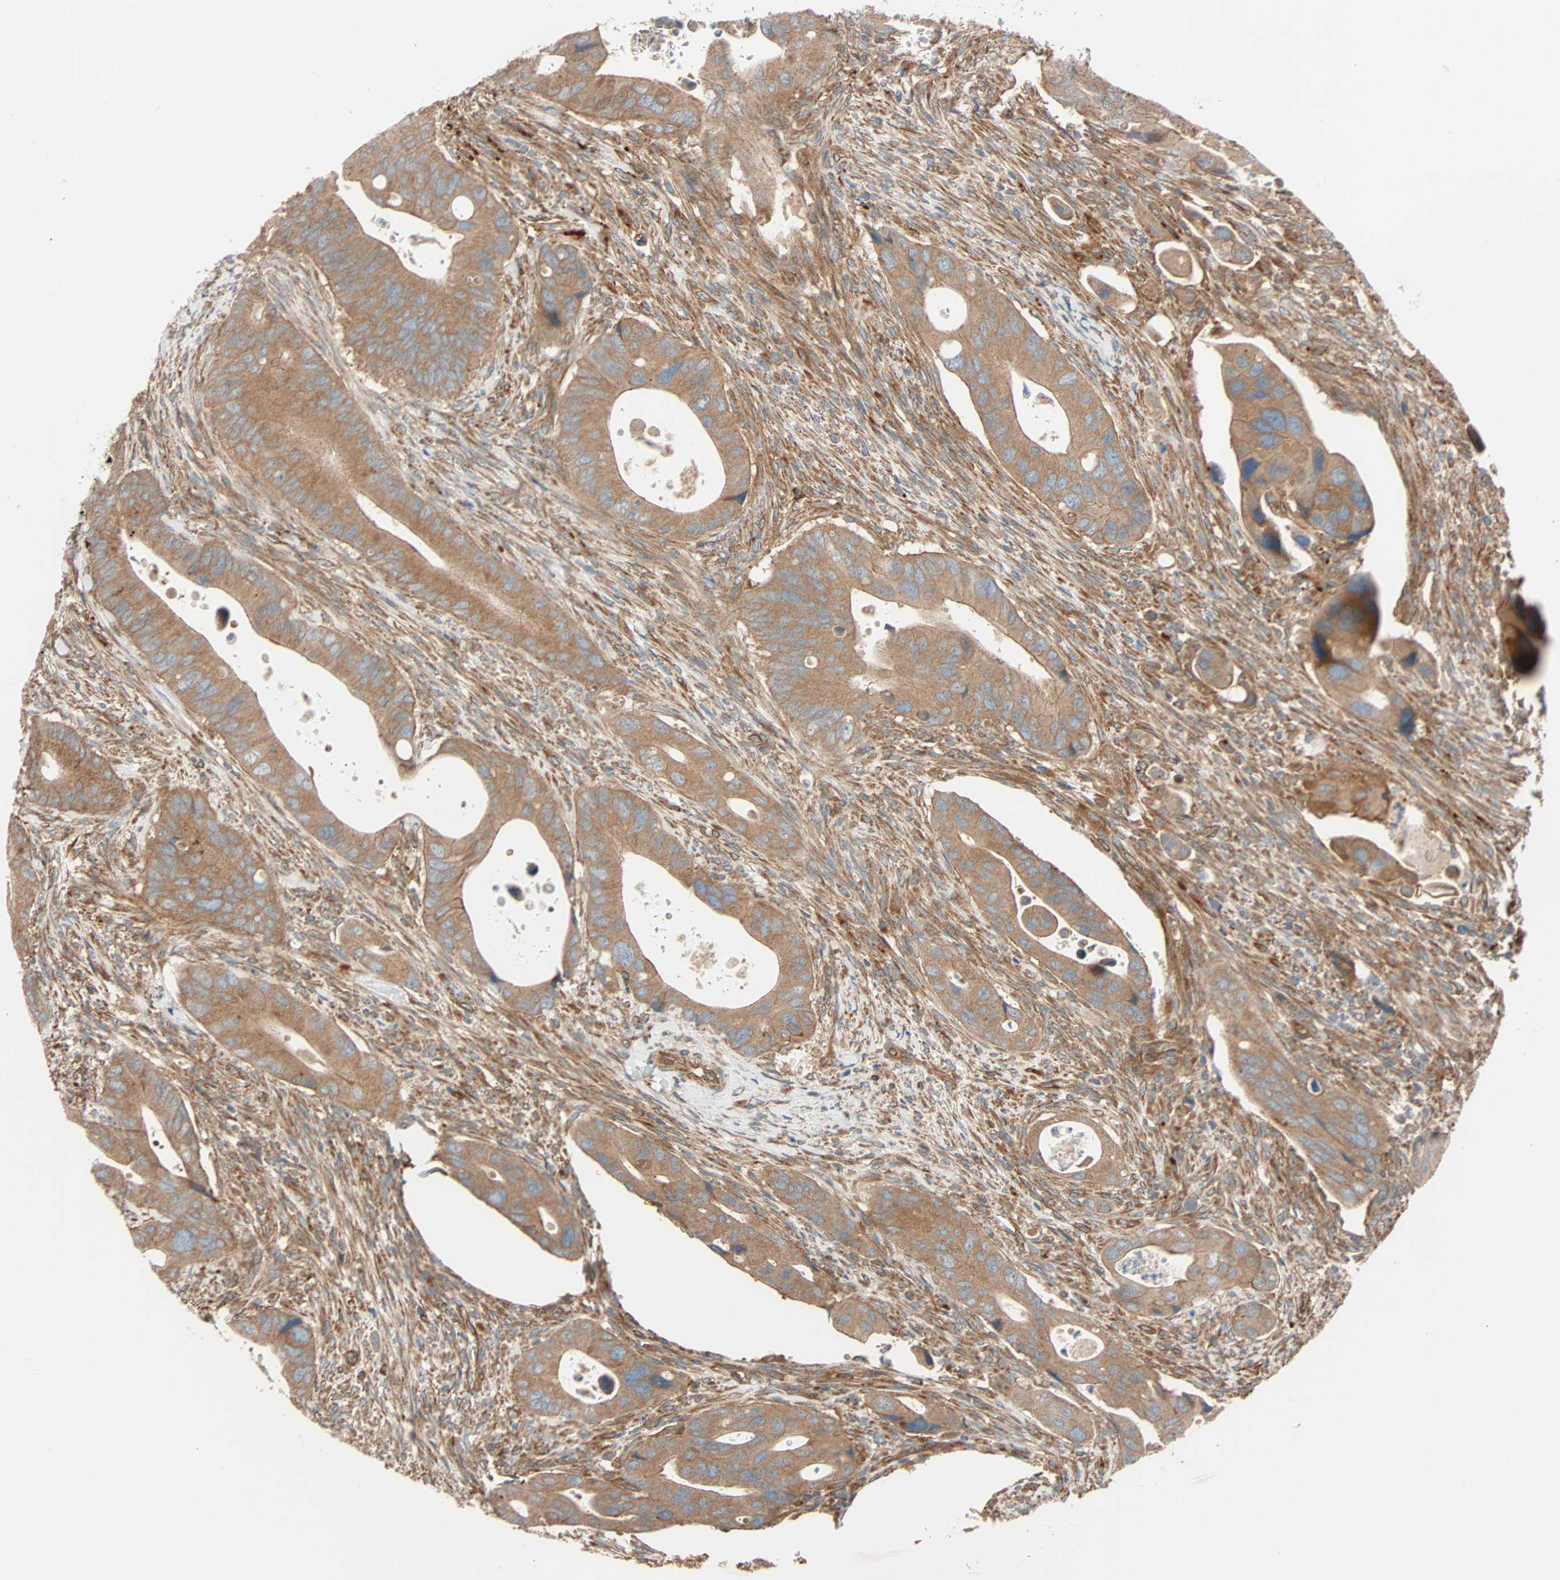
{"staining": {"intensity": "moderate", "quantity": ">75%", "location": "cytoplasmic/membranous"}, "tissue": "colorectal cancer", "cell_type": "Tumor cells", "image_type": "cancer", "snomed": [{"axis": "morphology", "description": "Adenocarcinoma, NOS"}, {"axis": "topography", "description": "Rectum"}], "caption": "A brown stain labels moderate cytoplasmic/membranous positivity of a protein in human adenocarcinoma (colorectal) tumor cells.", "gene": "PHYH", "patient": {"sex": "female", "age": 57}}